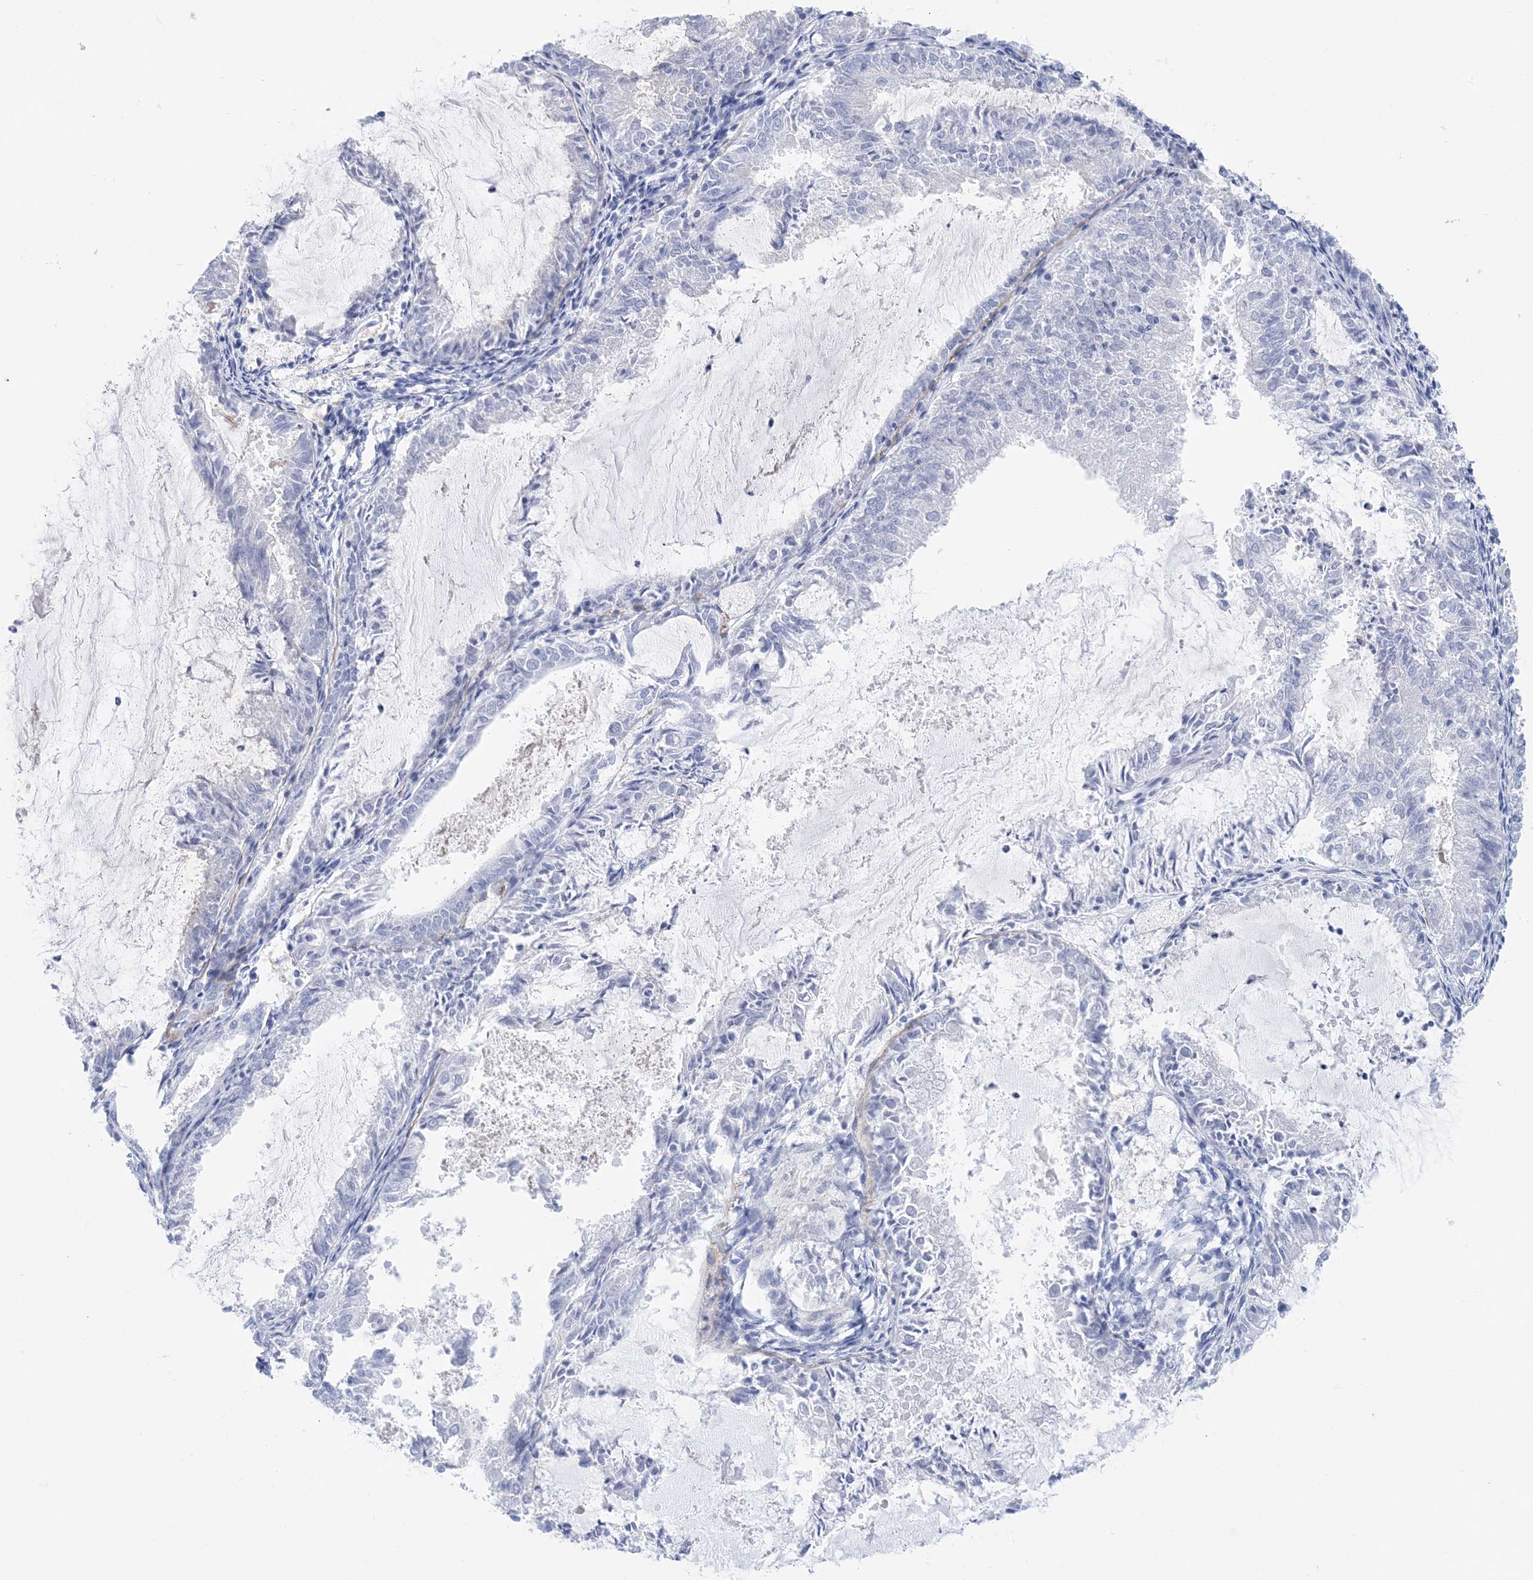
{"staining": {"intensity": "negative", "quantity": "none", "location": "none"}, "tissue": "endometrial cancer", "cell_type": "Tumor cells", "image_type": "cancer", "snomed": [{"axis": "morphology", "description": "Adenocarcinoma, NOS"}, {"axis": "topography", "description": "Endometrium"}], "caption": "An IHC histopathology image of adenocarcinoma (endometrial) is shown. There is no staining in tumor cells of adenocarcinoma (endometrial). Brightfield microscopy of immunohistochemistry stained with DAB (3,3'-diaminobenzidine) (brown) and hematoxylin (blue), captured at high magnification.", "gene": "SH3YL1", "patient": {"sex": "female", "age": 57}}